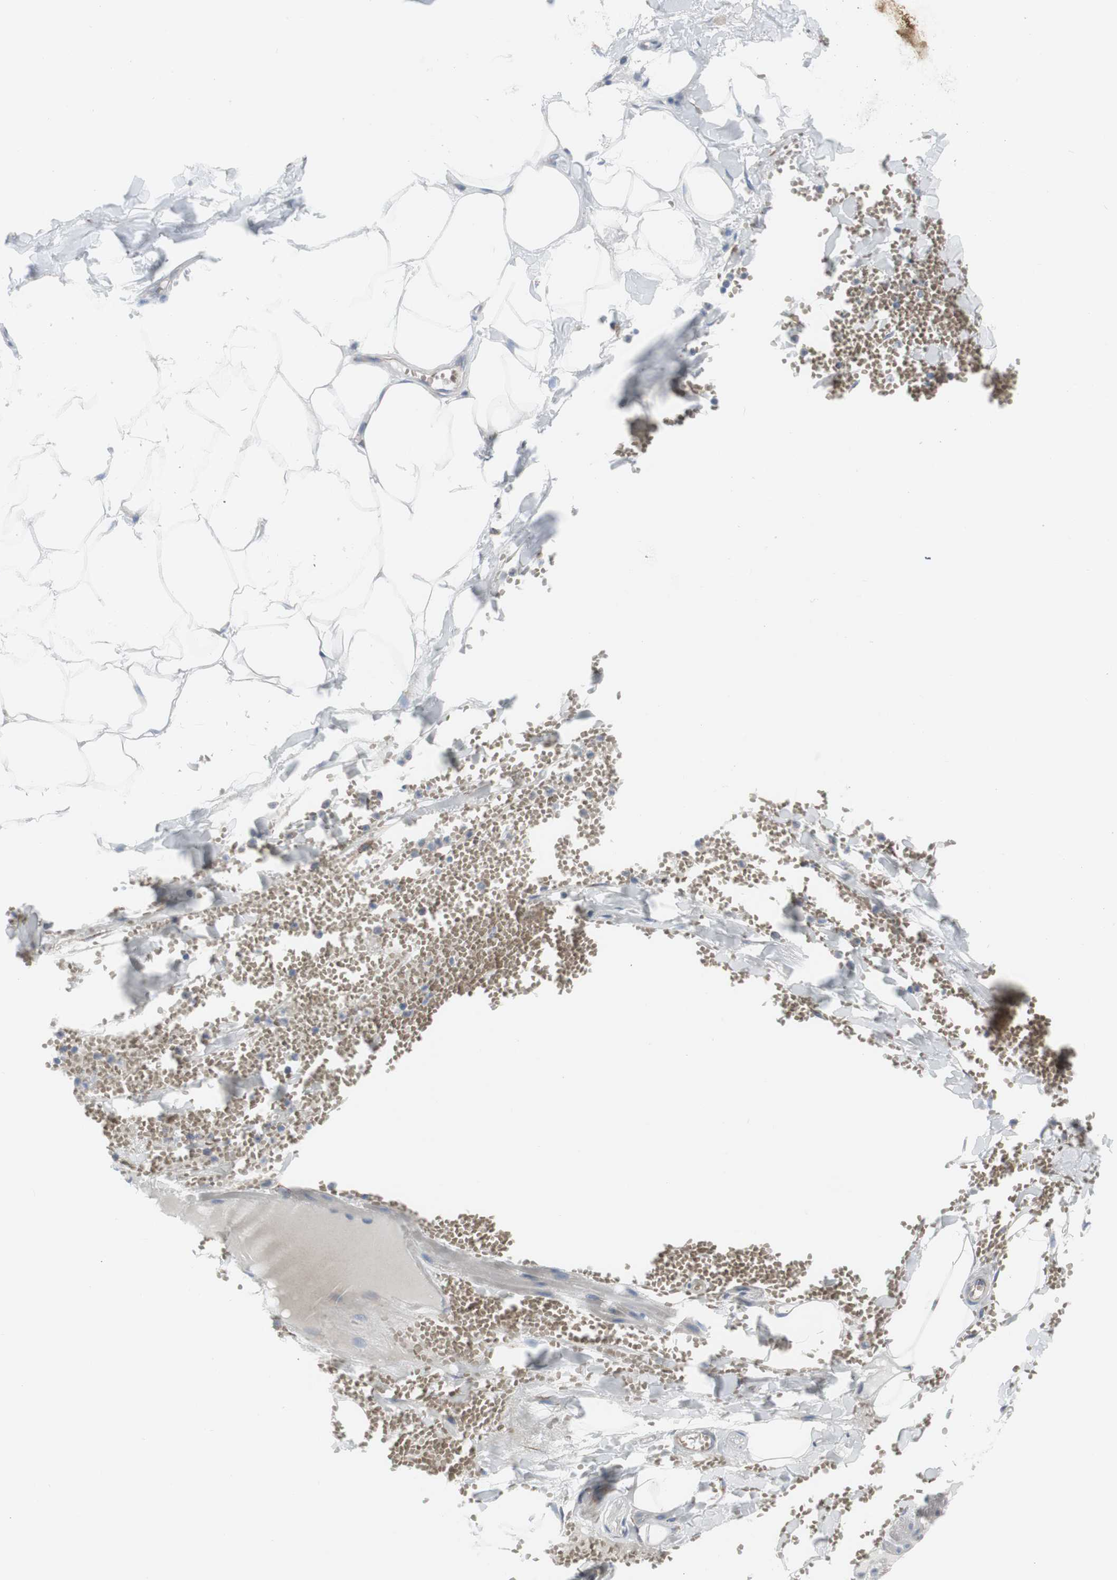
{"staining": {"intensity": "negative", "quantity": "none", "location": "none"}, "tissue": "adipose tissue", "cell_type": "Adipocytes", "image_type": "normal", "snomed": [{"axis": "morphology", "description": "Normal tissue, NOS"}, {"axis": "topography", "description": "Adipose tissue"}, {"axis": "topography", "description": "Peripheral nerve tissue"}], "caption": "Unremarkable adipose tissue was stained to show a protein in brown. There is no significant expression in adipocytes. The staining was performed using DAB to visualize the protein expression in brown, while the nuclei were stained in blue with hematoxylin (Magnification: 20x).", "gene": "AGPAT5", "patient": {"sex": "male", "age": 52}}